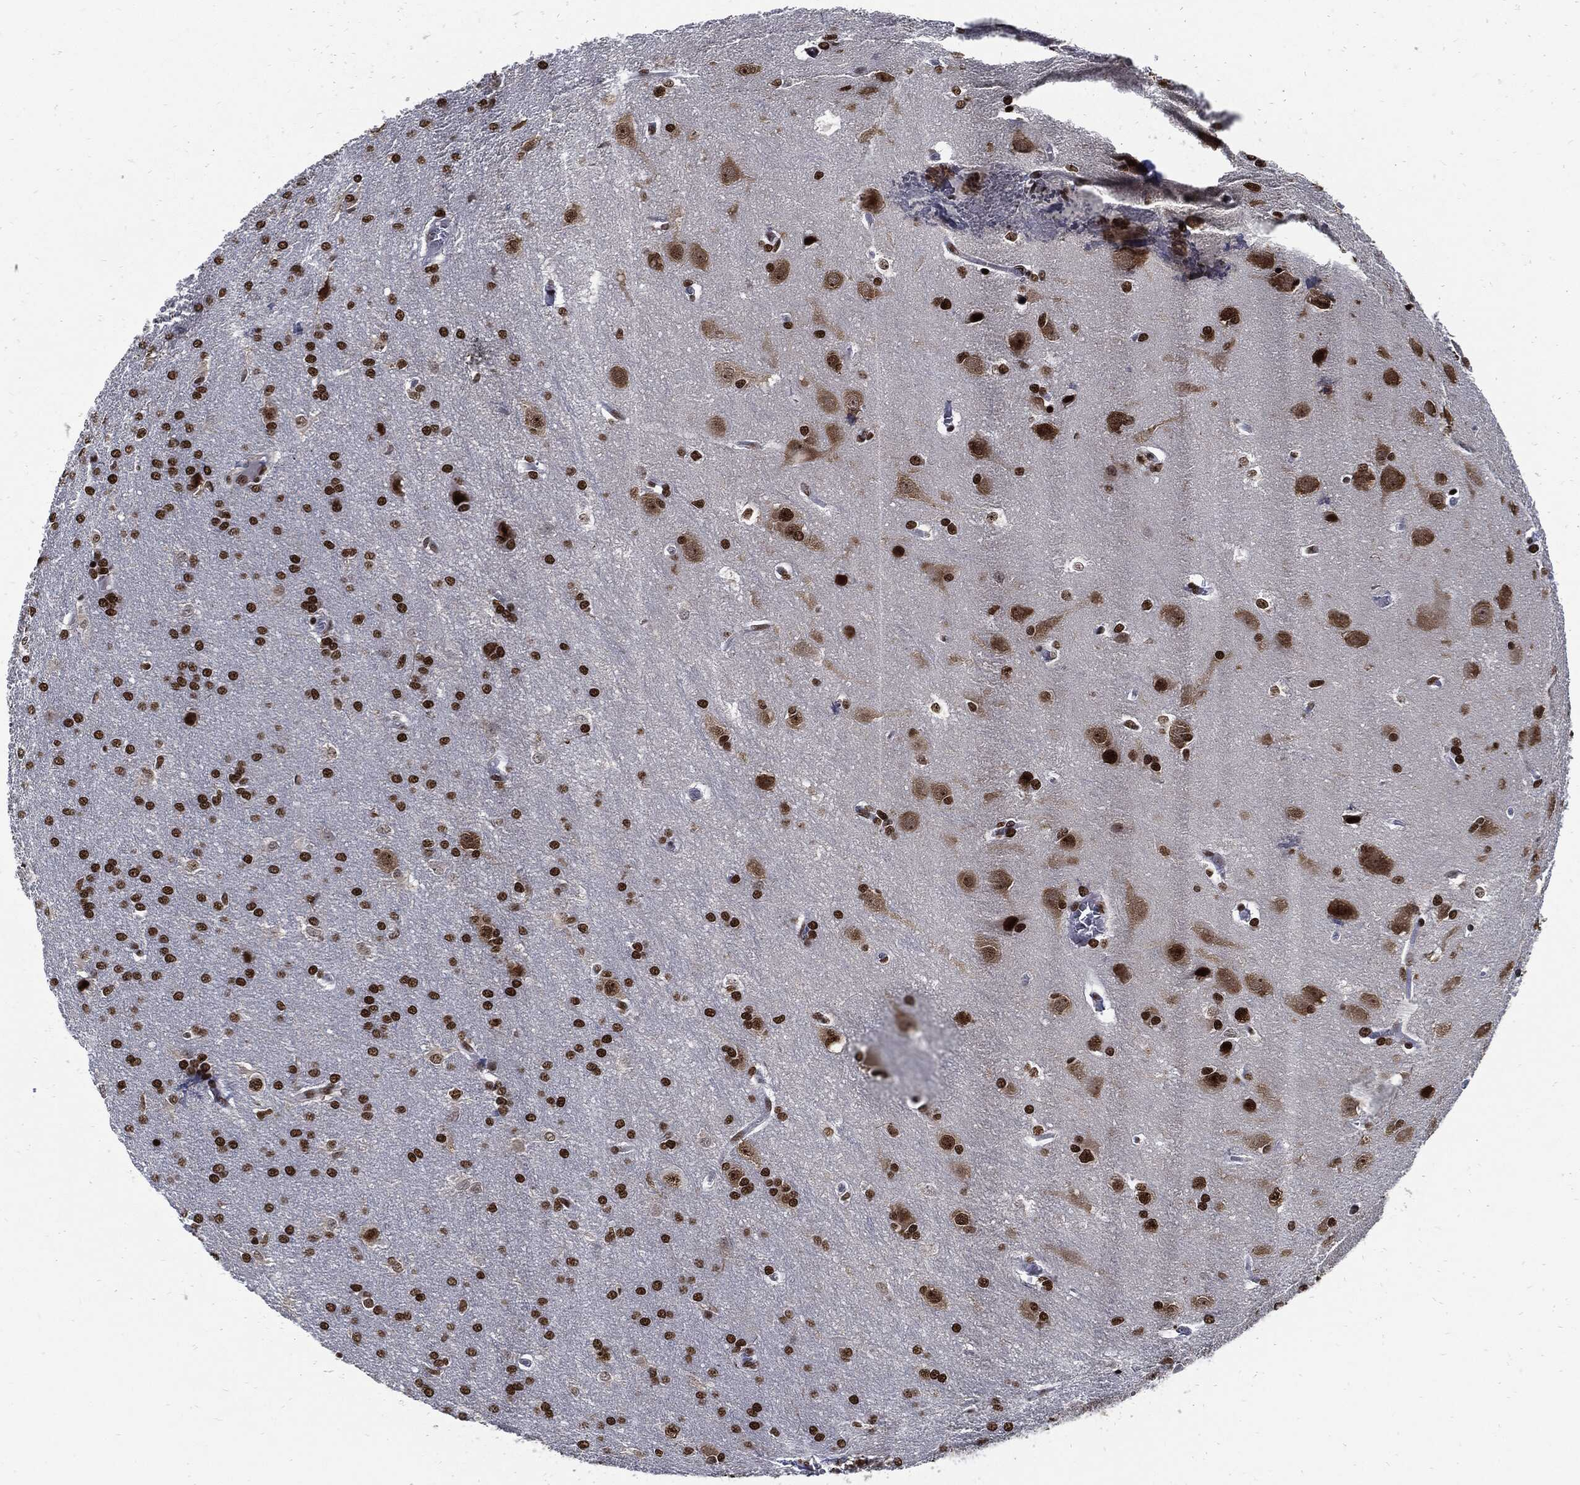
{"staining": {"intensity": "strong", "quantity": ">75%", "location": "nuclear"}, "tissue": "glioma", "cell_type": "Tumor cells", "image_type": "cancer", "snomed": [{"axis": "morphology", "description": "Glioma, malignant, Low grade"}, {"axis": "topography", "description": "Brain"}], "caption": "Strong nuclear positivity is identified in approximately >75% of tumor cells in low-grade glioma (malignant).", "gene": "TERF2", "patient": {"sex": "female", "age": 32}}